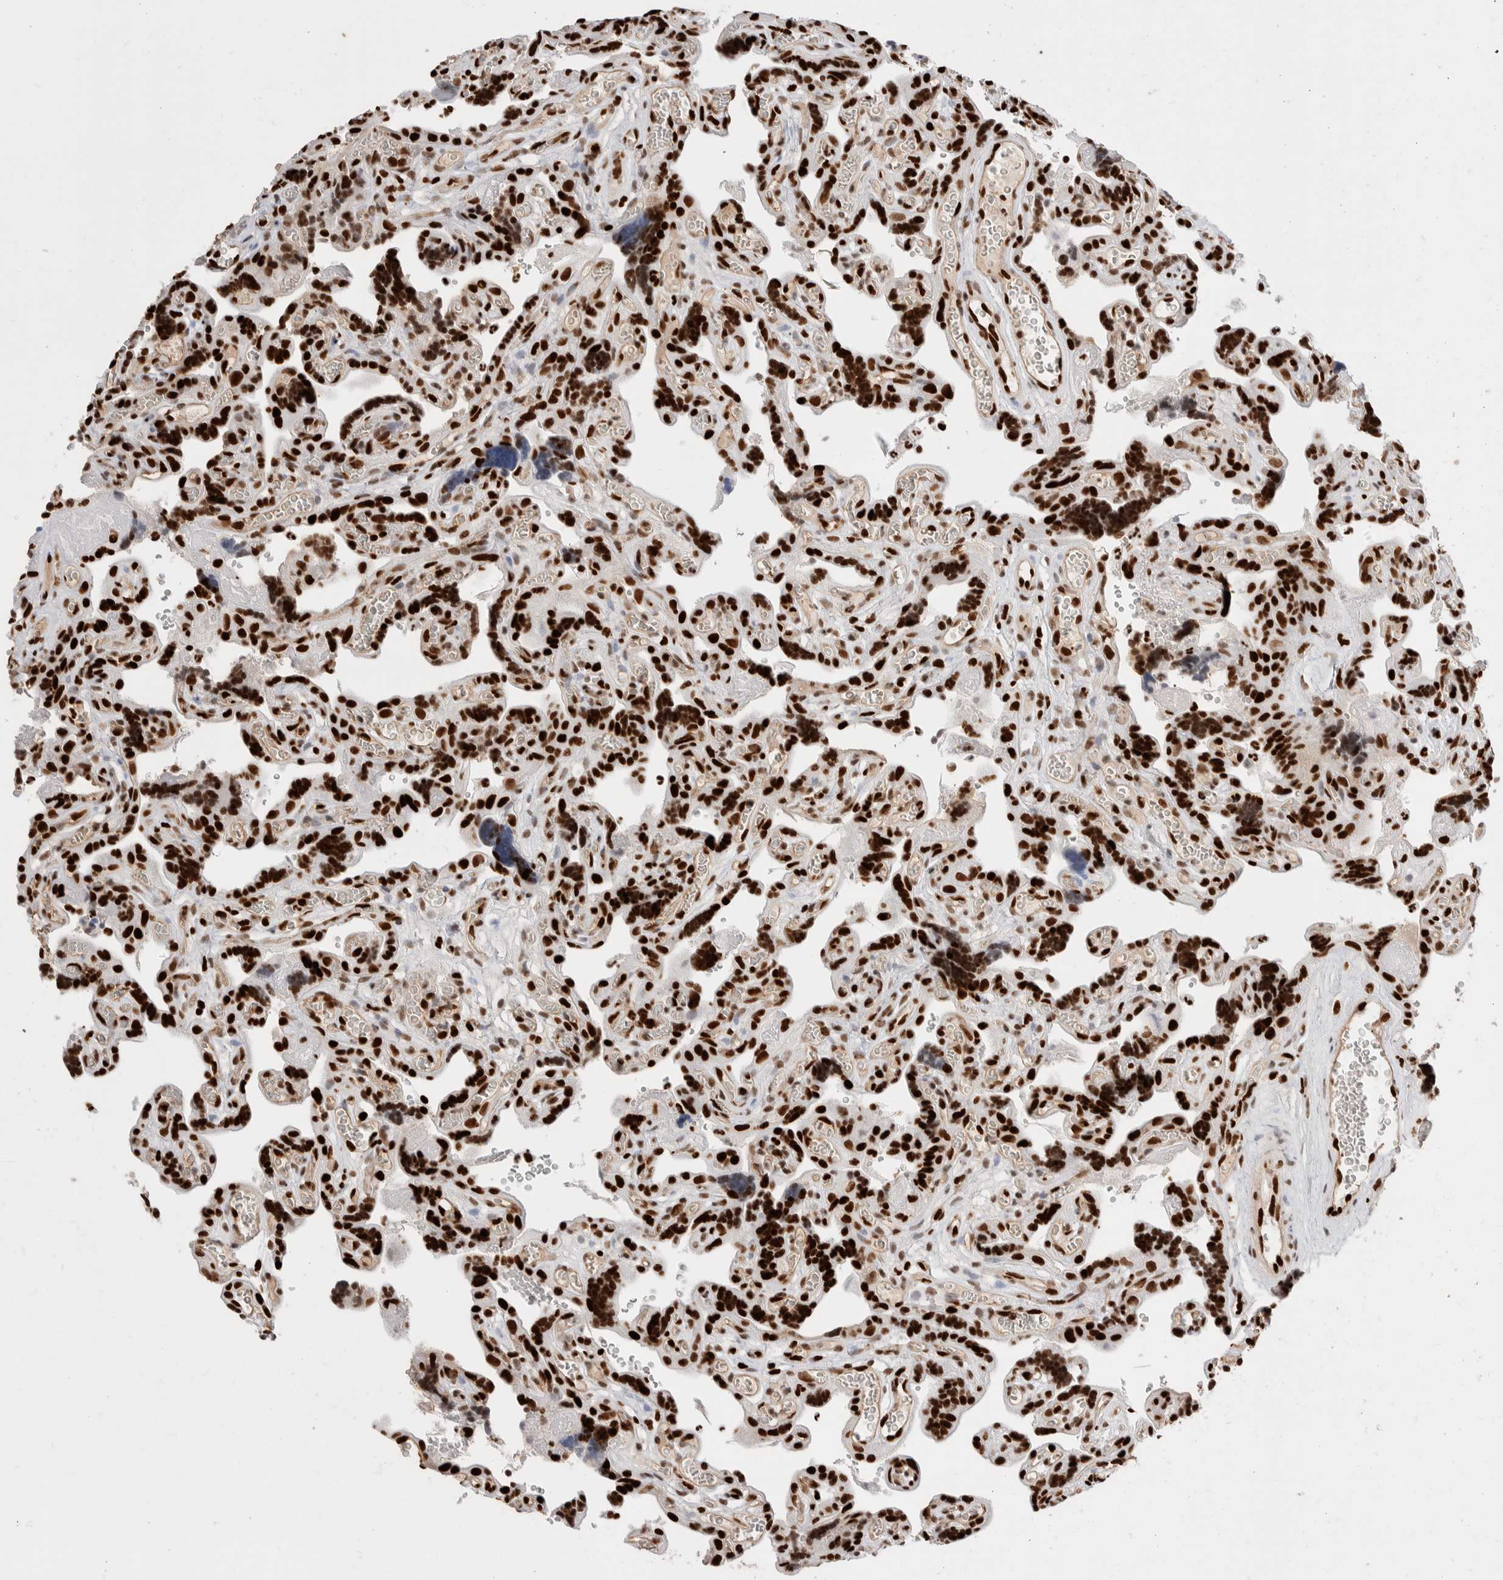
{"staining": {"intensity": "strong", "quantity": ">75%", "location": "nuclear"}, "tissue": "placenta", "cell_type": "Trophoblastic cells", "image_type": "normal", "snomed": [{"axis": "morphology", "description": "Normal tissue, NOS"}, {"axis": "topography", "description": "Placenta"}], "caption": "This image exhibits IHC staining of normal placenta, with high strong nuclear expression in about >75% of trophoblastic cells.", "gene": "C17orf49", "patient": {"sex": "female", "age": 30}}